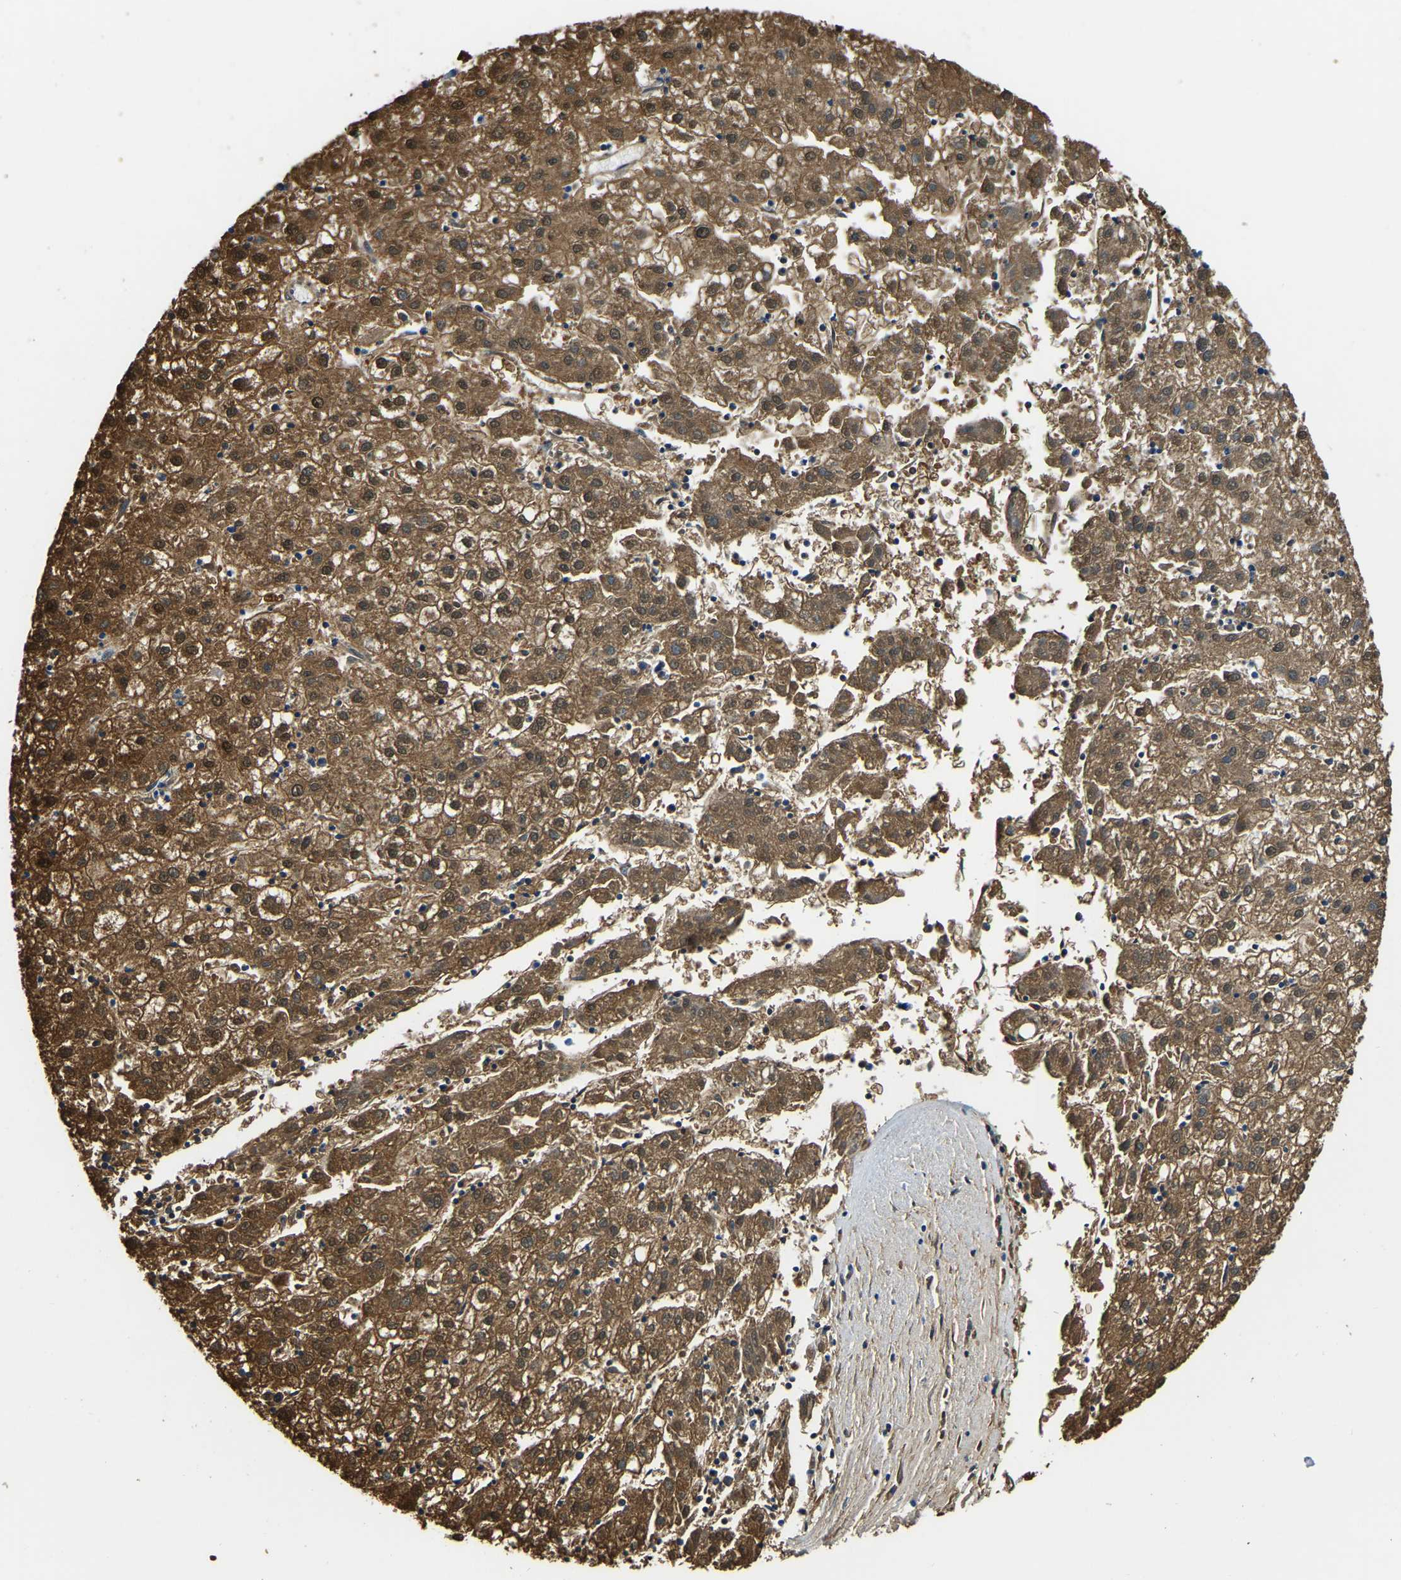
{"staining": {"intensity": "moderate", "quantity": ">75%", "location": "cytoplasmic/membranous,nuclear"}, "tissue": "liver cancer", "cell_type": "Tumor cells", "image_type": "cancer", "snomed": [{"axis": "morphology", "description": "Carcinoma, Hepatocellular, NOS"}, {"axis": "topography", "description": "Liver"}], "caption": "Moderate cytoplasmic/membranous and nuclear staining is present in about >75% of tumor cells in liver cancer (hepatocellular carcinoma). The staining was performed using DAB (3,3'-diaminobenzidine) to visualize the protein expression in brown, while the nuclei were stained in blue with hematoxylin (Magnification: 20x).", "gene": "ZDHHC13", "patient": {"sex": "male", "age": 72}}